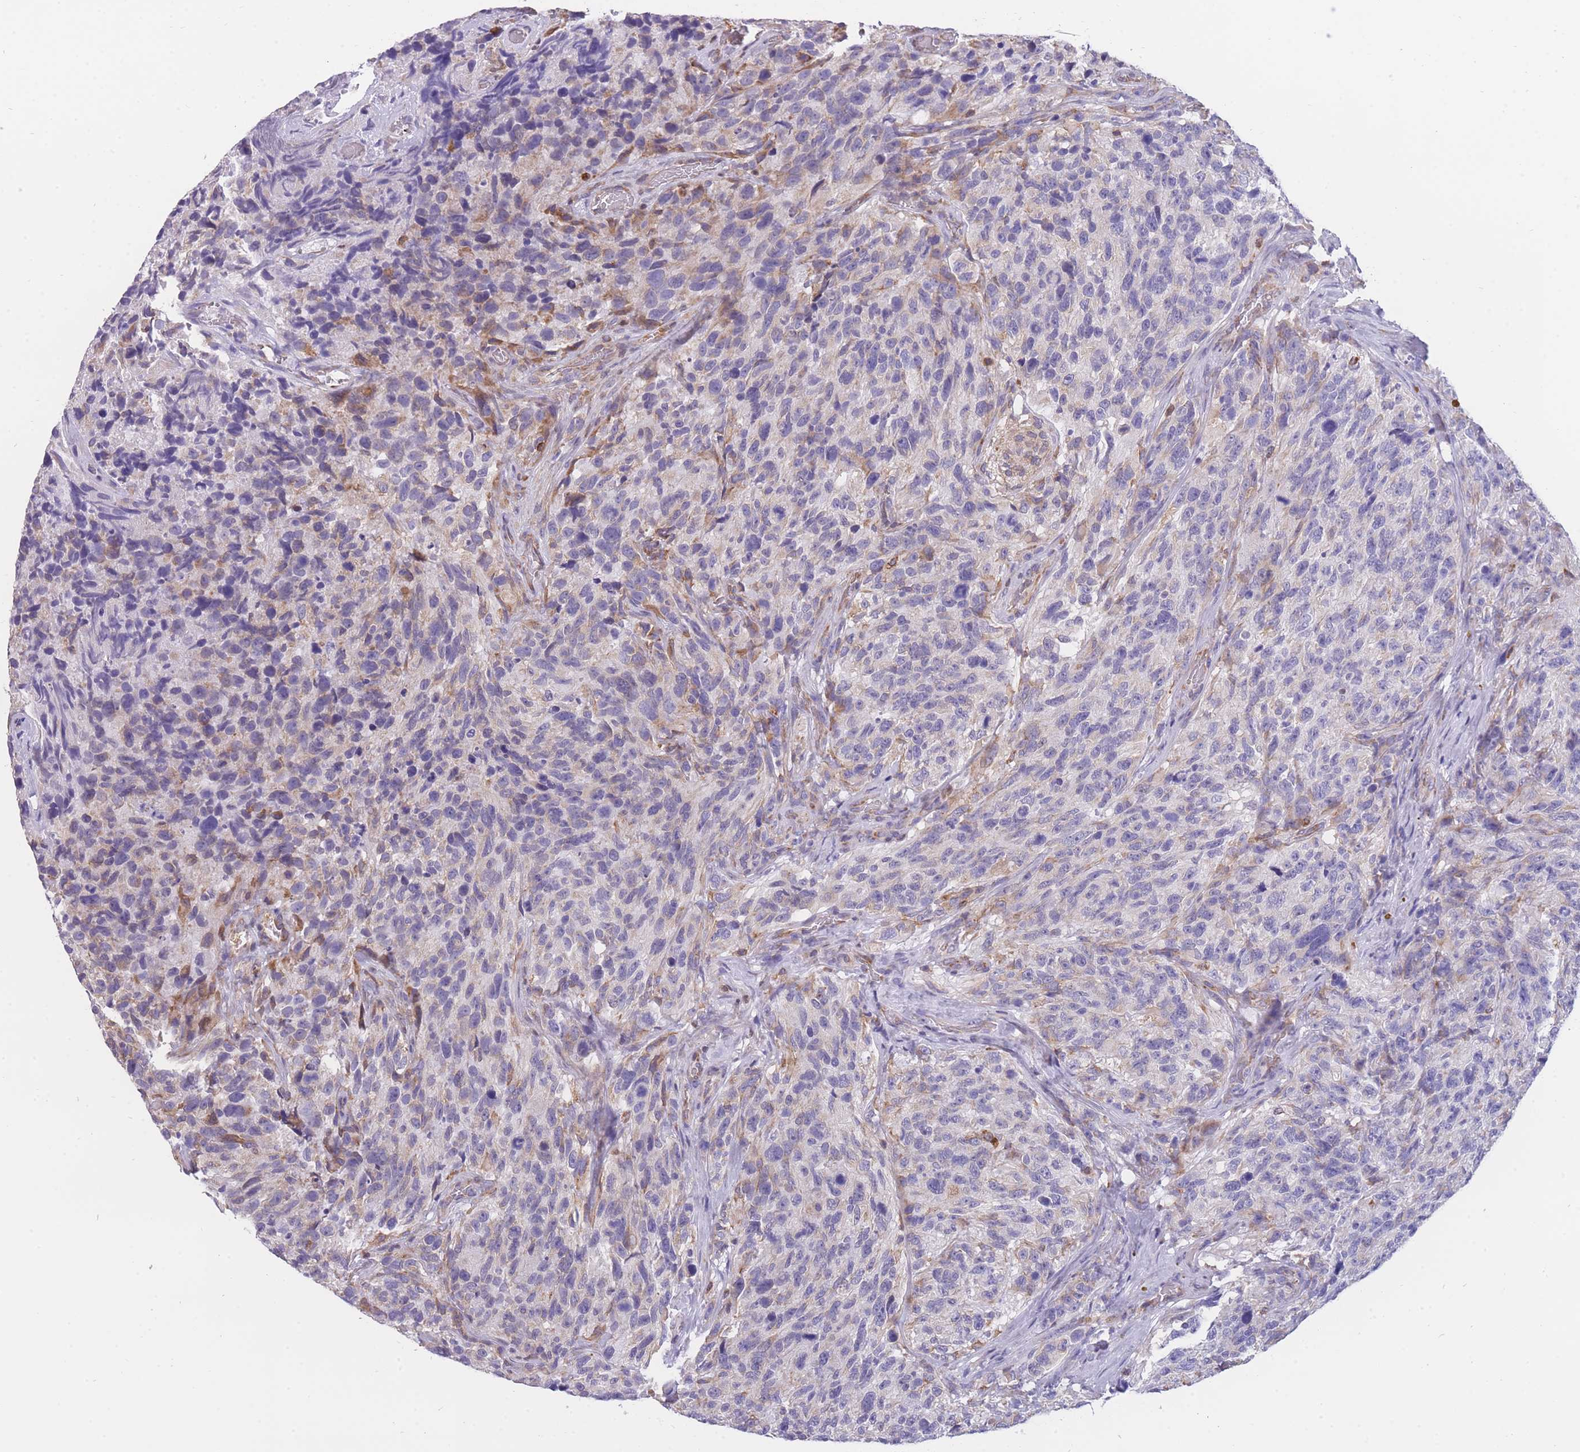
{"staining": {"intensity": "moderate", "quantity": "<25%", "location": "cytoplasmic/membranous"}, "tissue": "glioma", "cell_type": "Tumor cells", "image_type": "cancer", "snomed": [{"axis": "morphology", "description": "Glioma, malignant, High grade"}, {"axis": "topography", "description": "Brain"}], "caption": "The image displays staining of glioma, revealing moderate cytoplasmic/membranous protein positivity (brown color) within tumor cells. (DAB IHC with brightfield microscopy, high magnification).", "gene": "ZNF662", "patient": {"sex": "male", "age": 69}}